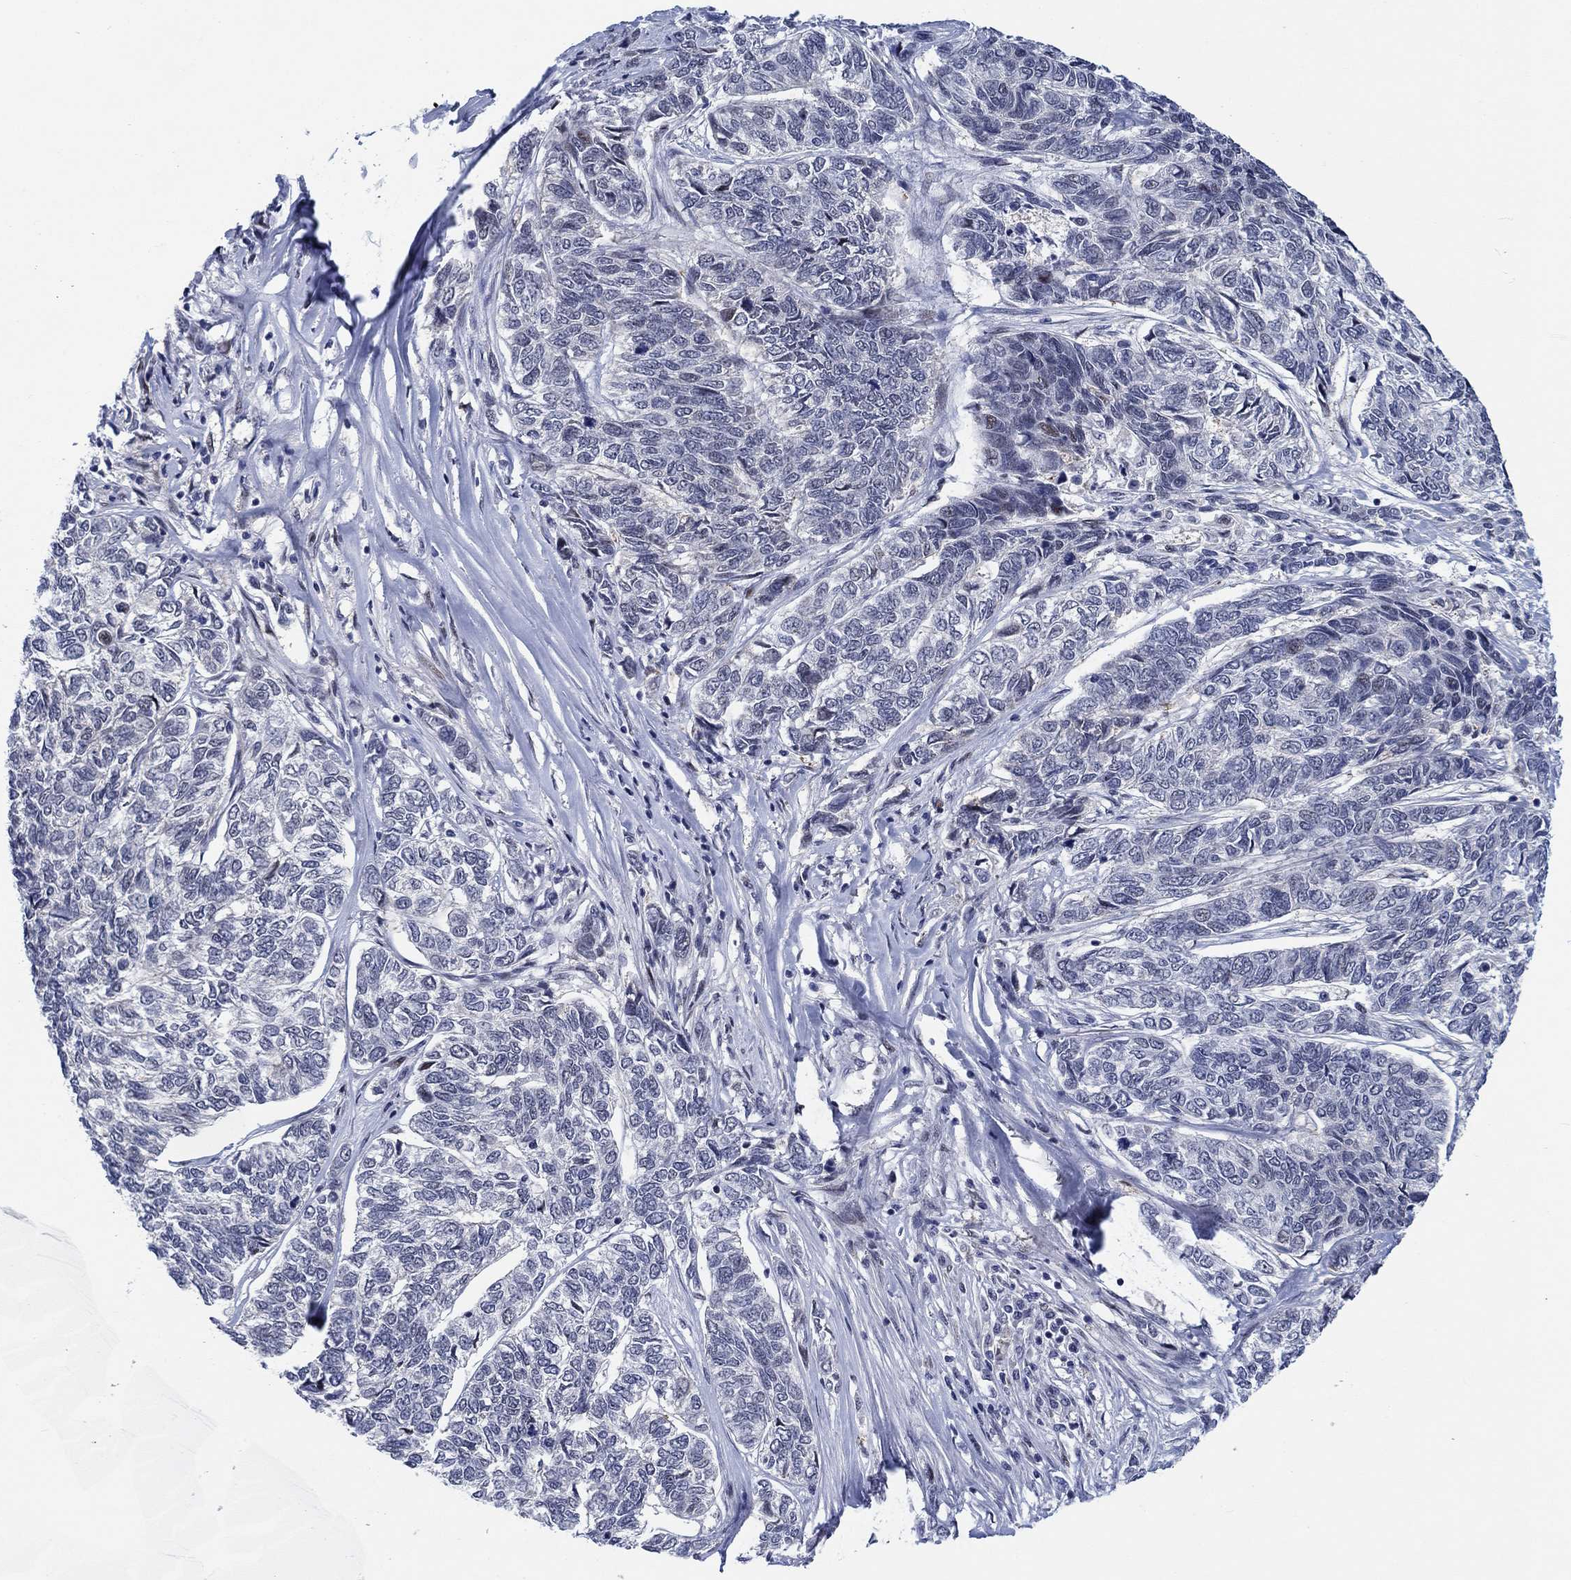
{"staining": {"intensity": "moderate", "quantity": "<25%", "location": "nuclear"}, "tissue": "skin cancer", "cell_type": "Tumor cells", "image_type": "cancer", "snomed": [{"axis": "morphology", "description": "Basal cell carcinoma"}, {"axis": "topography", "description": "Skin"}], "caption": "The photomicrograph shows immunohistochemical staining of skin cancer. There is moderate nuclear expression is appreciated in about <25% of tumor cells.", "gene": "NEU3", "patient": {"sex": "female", "age": 65}}